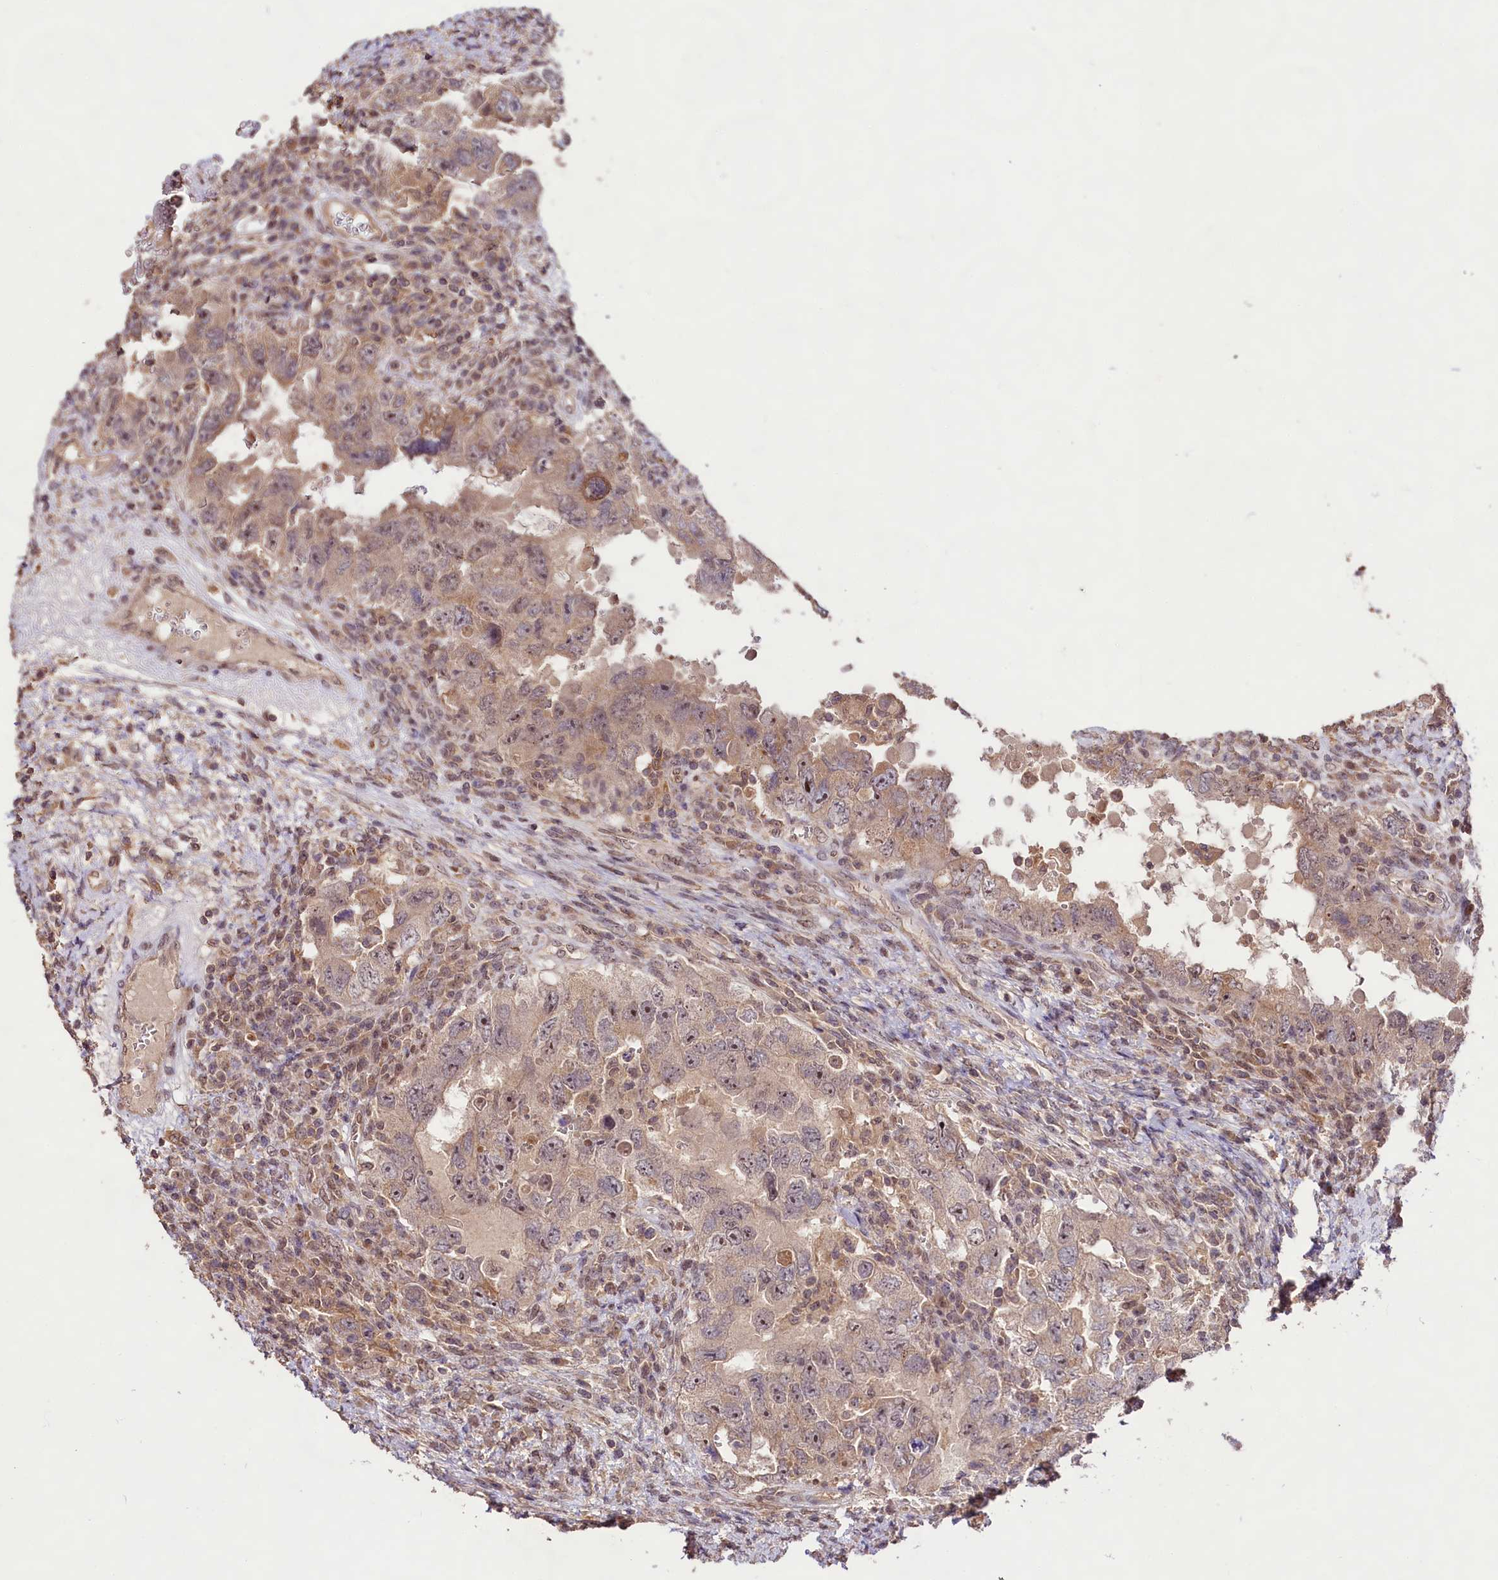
{"staining": {"intensity": "moderate", "quantity": "25%-75%", "location": "nuclear"}, "tissue": "testis cancer", "cell_type": "Tumor cells", "image_type": "cancer", "snomed": [{"axis": "morphology", "description": "Carcinoma, Embryonal, NOS"}, {"axis": "topography", "description": "Testis"}], "caption": "Tumor cells exhibit moderate nuclear expression in about 25%-75% of cells in testis embryonal carcinoma.", "gene": "RRP8", "patient": {"sex": "male", "age": 26}}